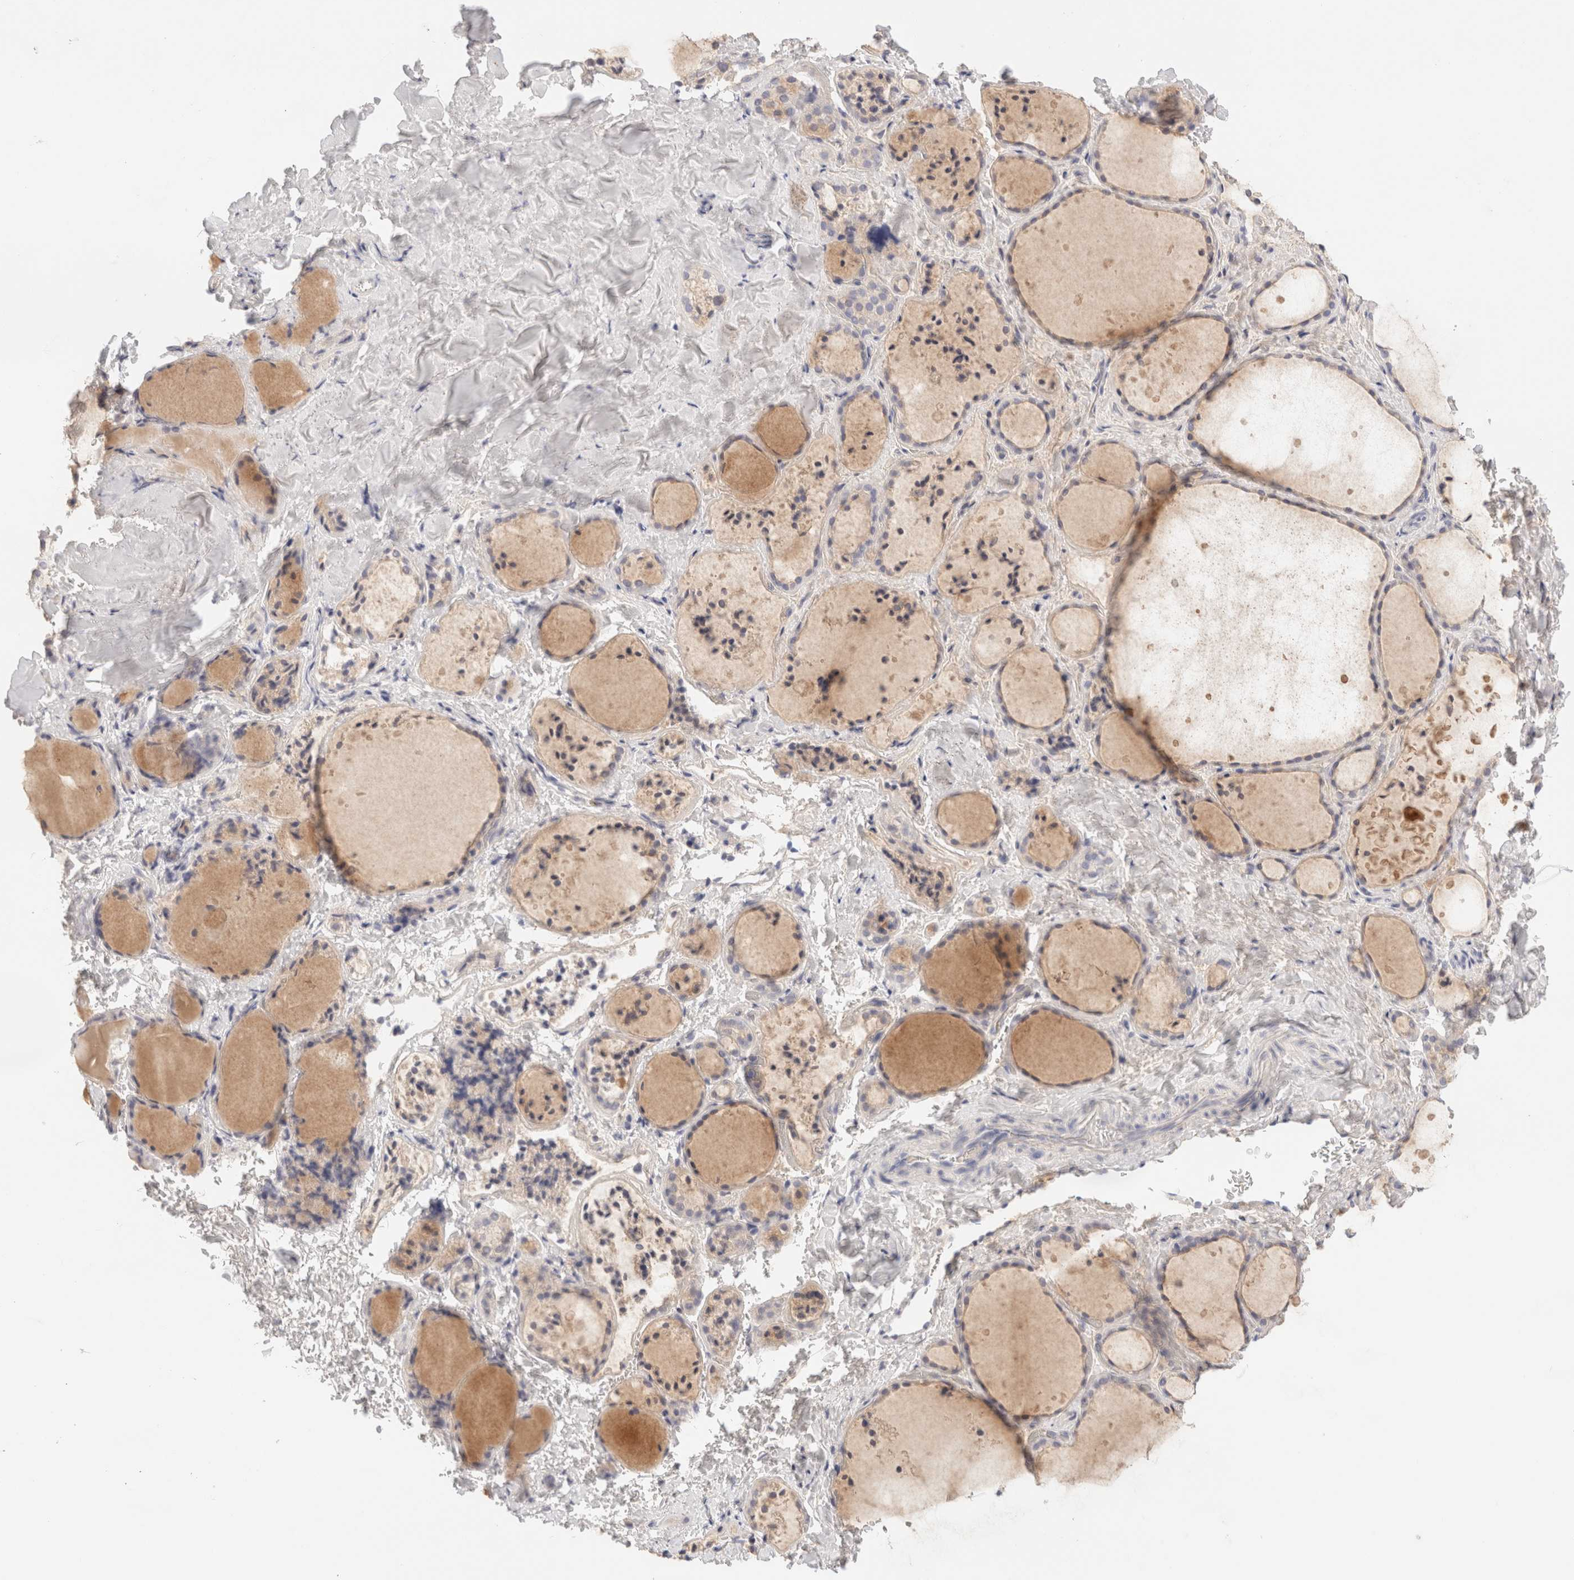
{"staining": {"intensity": "negative", "quantity": "none", "location": "none"}, "tissue": "thyroid gland", "cell_type": "Glandular cells", "image_type": "normal", "snomed": [{"axis": "morphology", "description": "Normal tissue, NOS"}, {"axis": "topography", "description": "Thyroid gland"}], "caption": "Human thyroid gland stained for a protein using IHC shows no staining in glandular cells.", "gene": "SCGB2A2", "patient": {"sex": "female", "age": 44}}